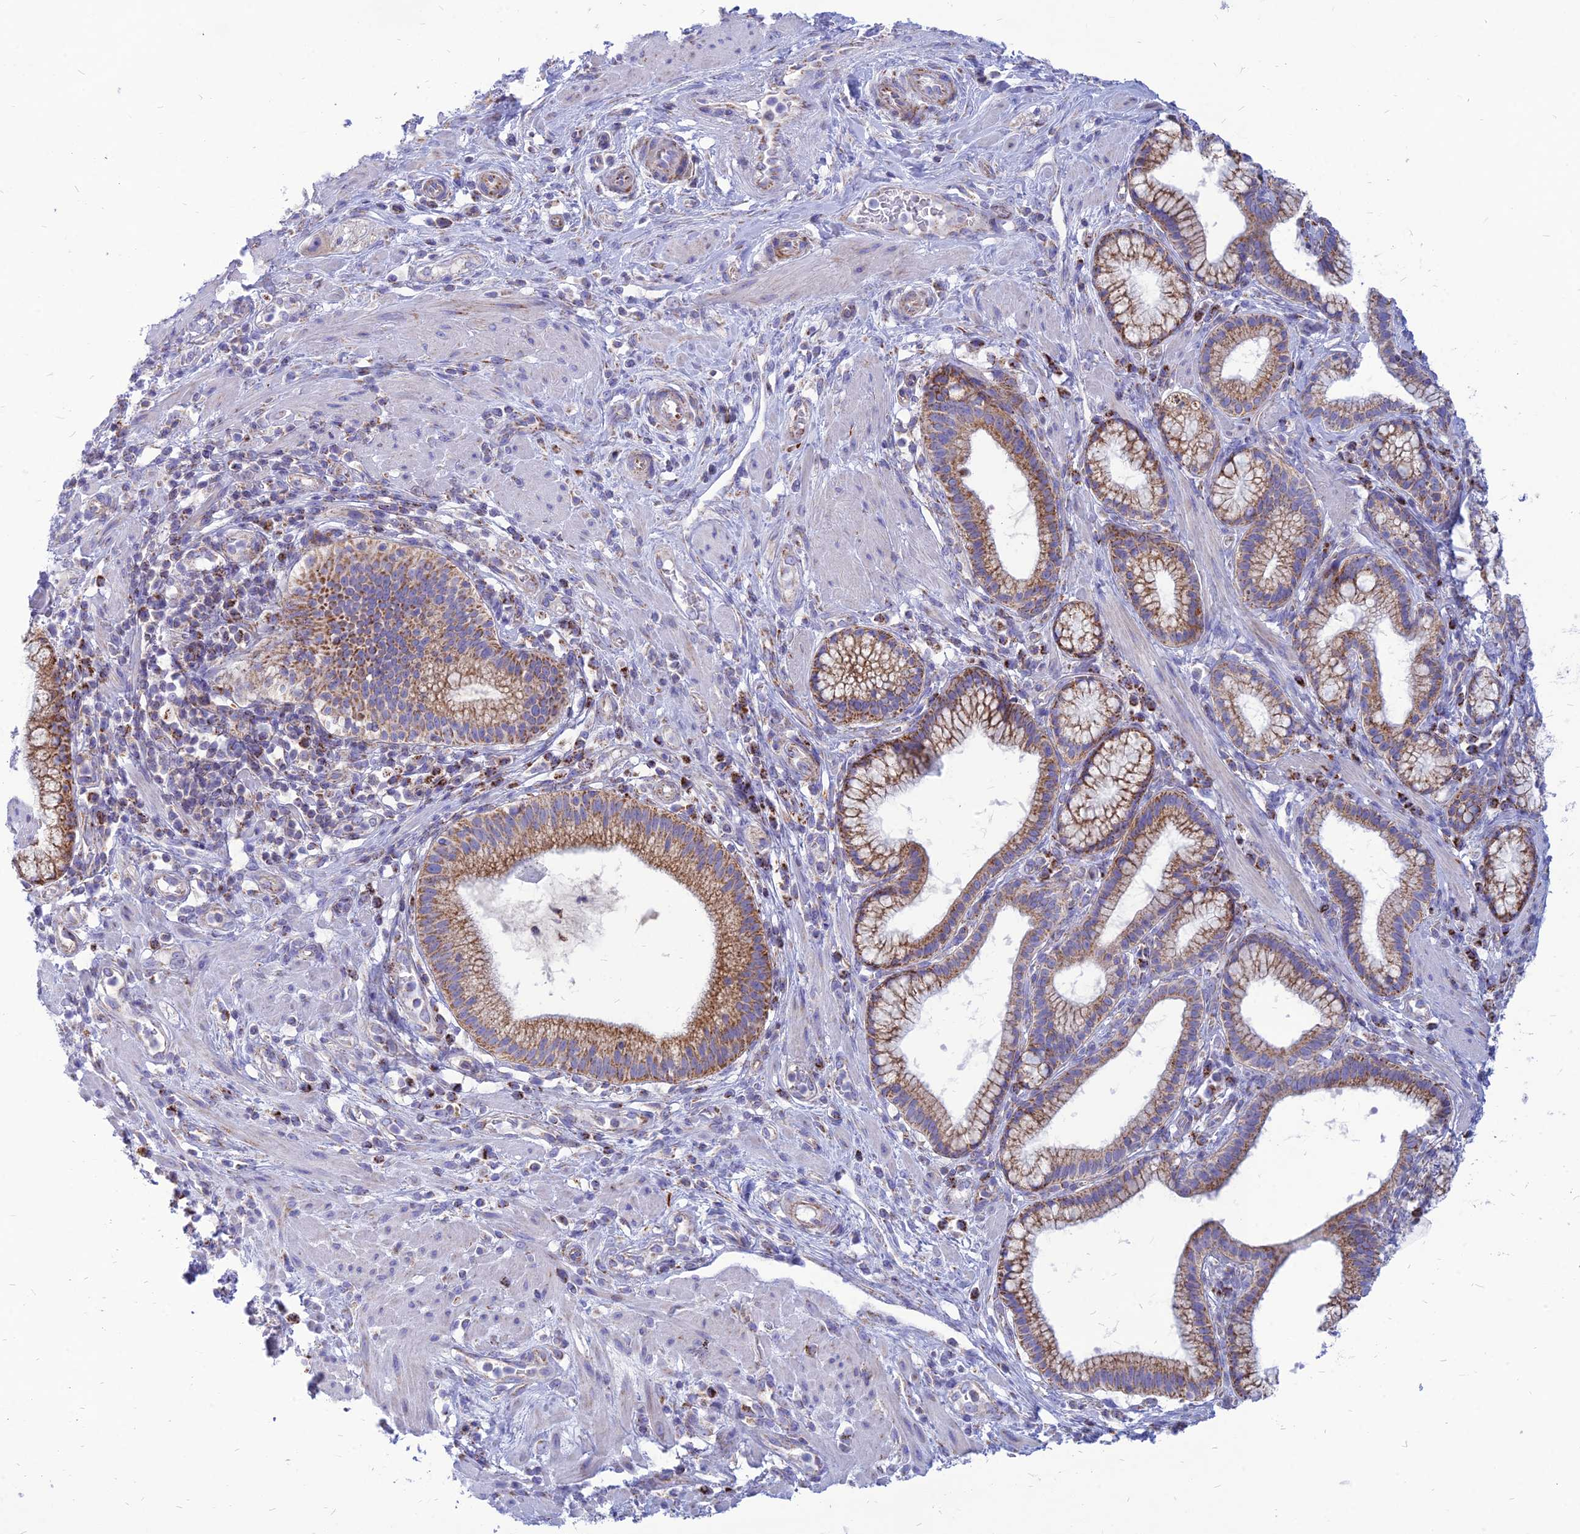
{"staining": {"intensity": "moderate", "quantity": ">75%", "location": "cytoplasmic/membranous"}, "tissue": "pancreatic cancer", "cell_type": "Tumor cells", "image_type": "cancer", "snomed": [{"axis": "morphology", "description": "Adenocarcinoma, NOS"}, {"axis": "topography", "description": "Pancreas"}], "caption": "Immunohistochemistry (IHC) (DAB (3,3'-diaminobenzidine)) staining of human pancreatic cancer reveals moderate cytoplasmic/membranous protein positivity in about >75% of tumor cells.", "gene": "PACC1", "patient": {"sex": "male", "age": 72}}